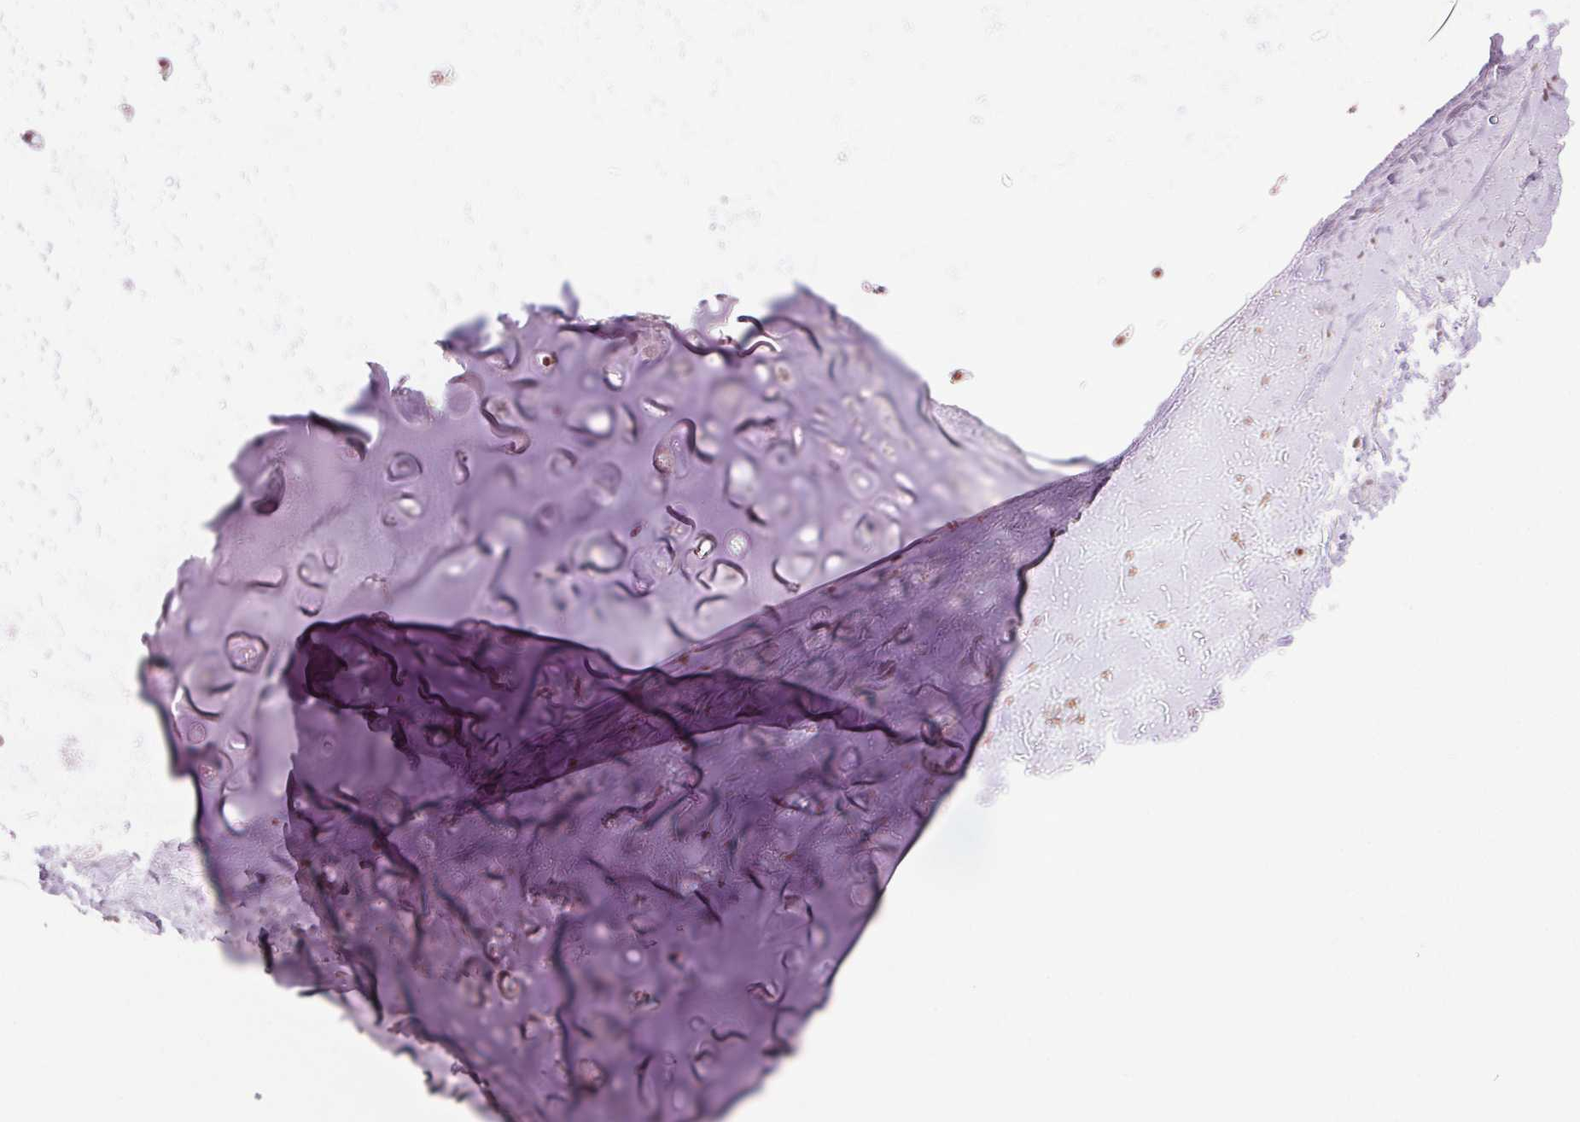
{"staining": {"intensity": "moderate", "quantity": "25%-75%", "location": "nuclear"}, "tissue": "adipose tissue", "cell_type": "Adipocytes", "image_type": "normal", "snomed": [{"axis": "morphology", "description": "Normal tissue, NOS"}, {"axis": "topography", "description": "Cartilage tissue"}, {"axis": "topography", "description": "Bronchus"}], "caption": "Immunohistochemistry (DAB (3,3'-diaminobenzidine)) staining of unremarkable adipose tissue displays moderate nuclear protein expression in about 25%-75% of adipocytes.", "gene": "ZFR2", "patient": {"sex": "female", "age": 79}}